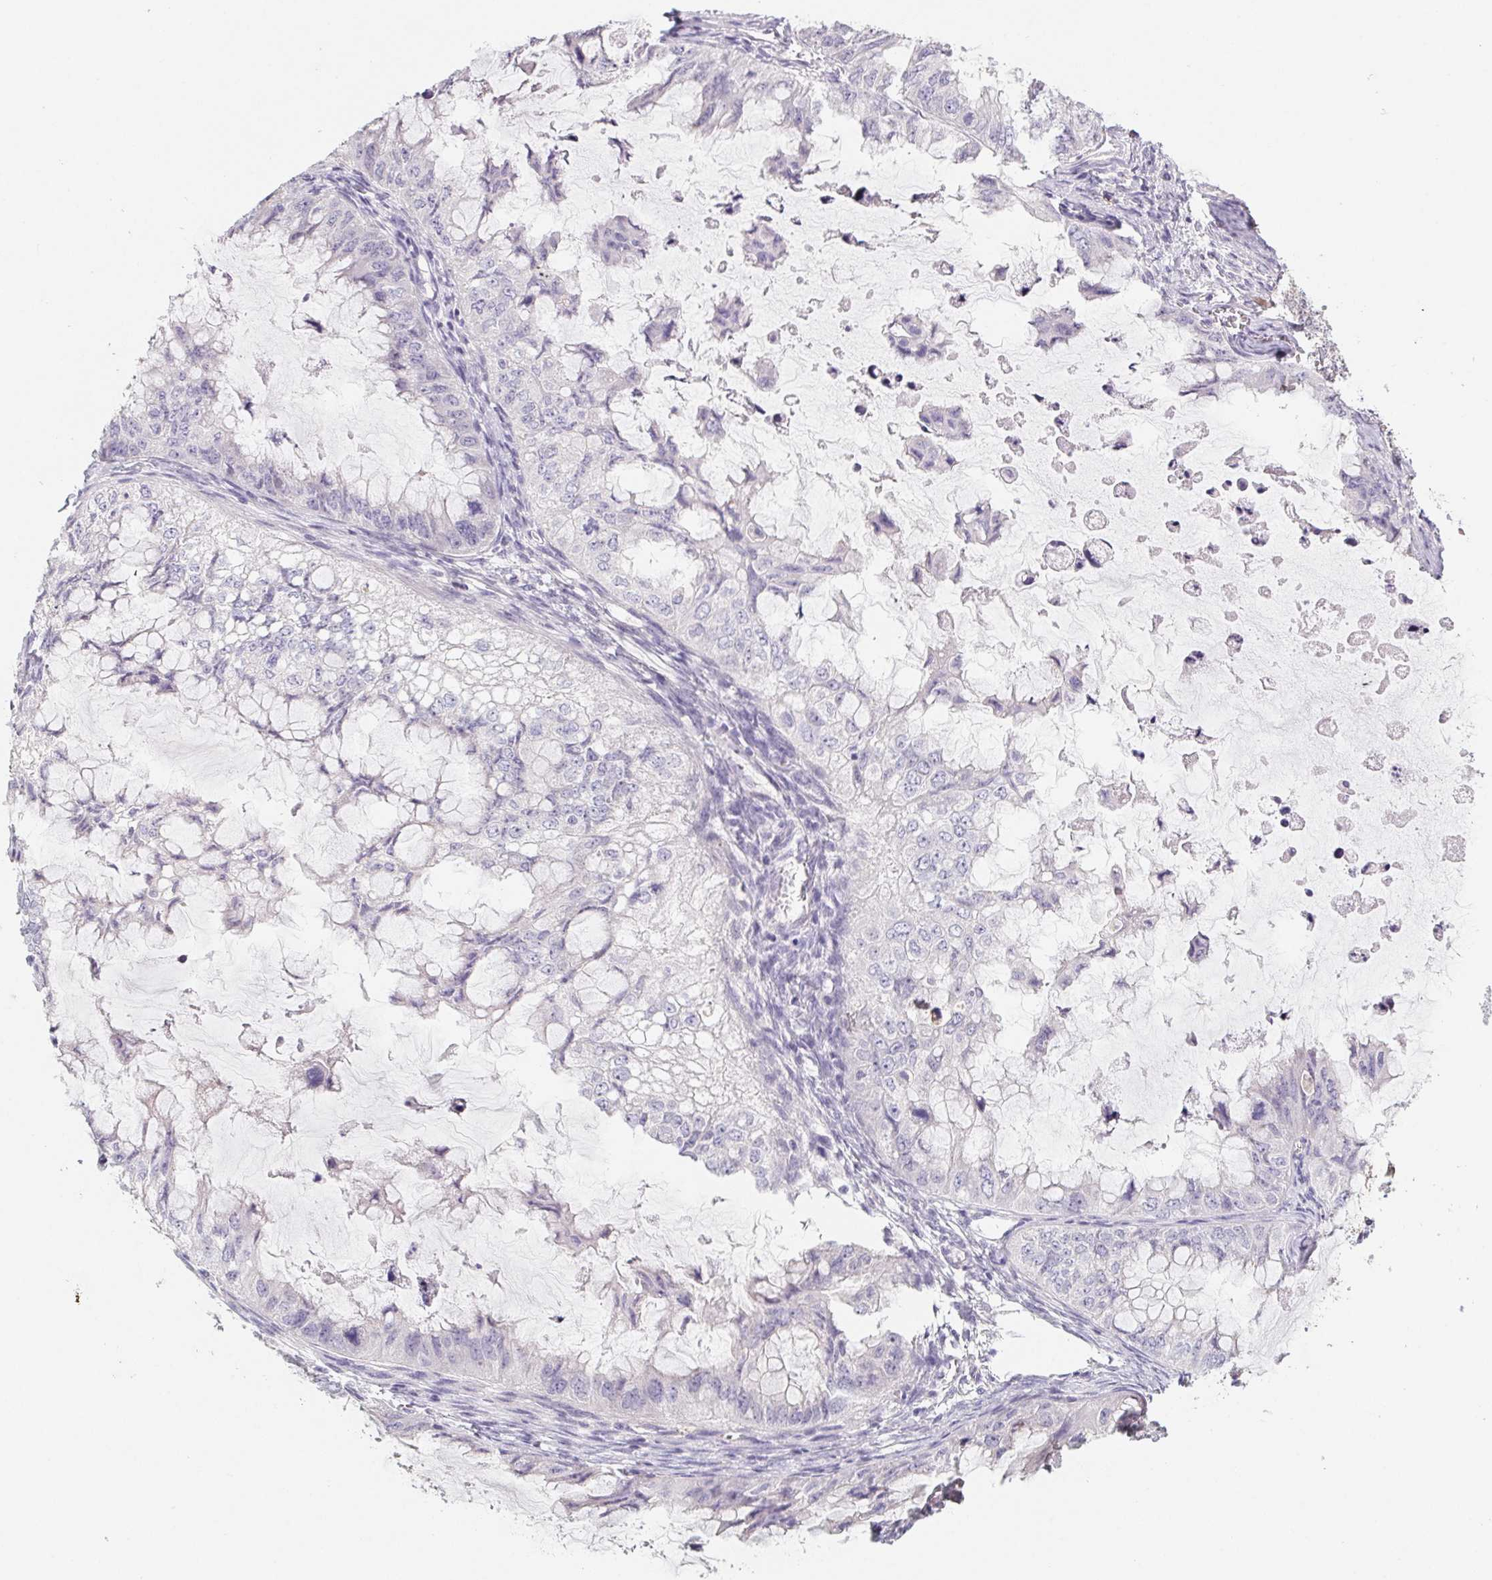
{"staining": {"intensity": "negative", "quantity": "none", "location": "none"}, "tissue": "ovarian cancer", "cell_type": "Tumor cells", "image_type": "cancer", "snomed": [{"axis": "morphology", "description": "Cystadenocarcinoma, mucinous, NOS"}, {"axis": "topography", "description": "Ovary"}], "caption": "An immunohistochemistry histopathology image of ovarian cancer (mucinous cystadenocarcinoma) is shown. There is no staining in tumor cells of ovarian cancer (mucinous cystadenocarcinoma).", "gene": "LPA", "patient": {"sex": "female", "age": 72}}